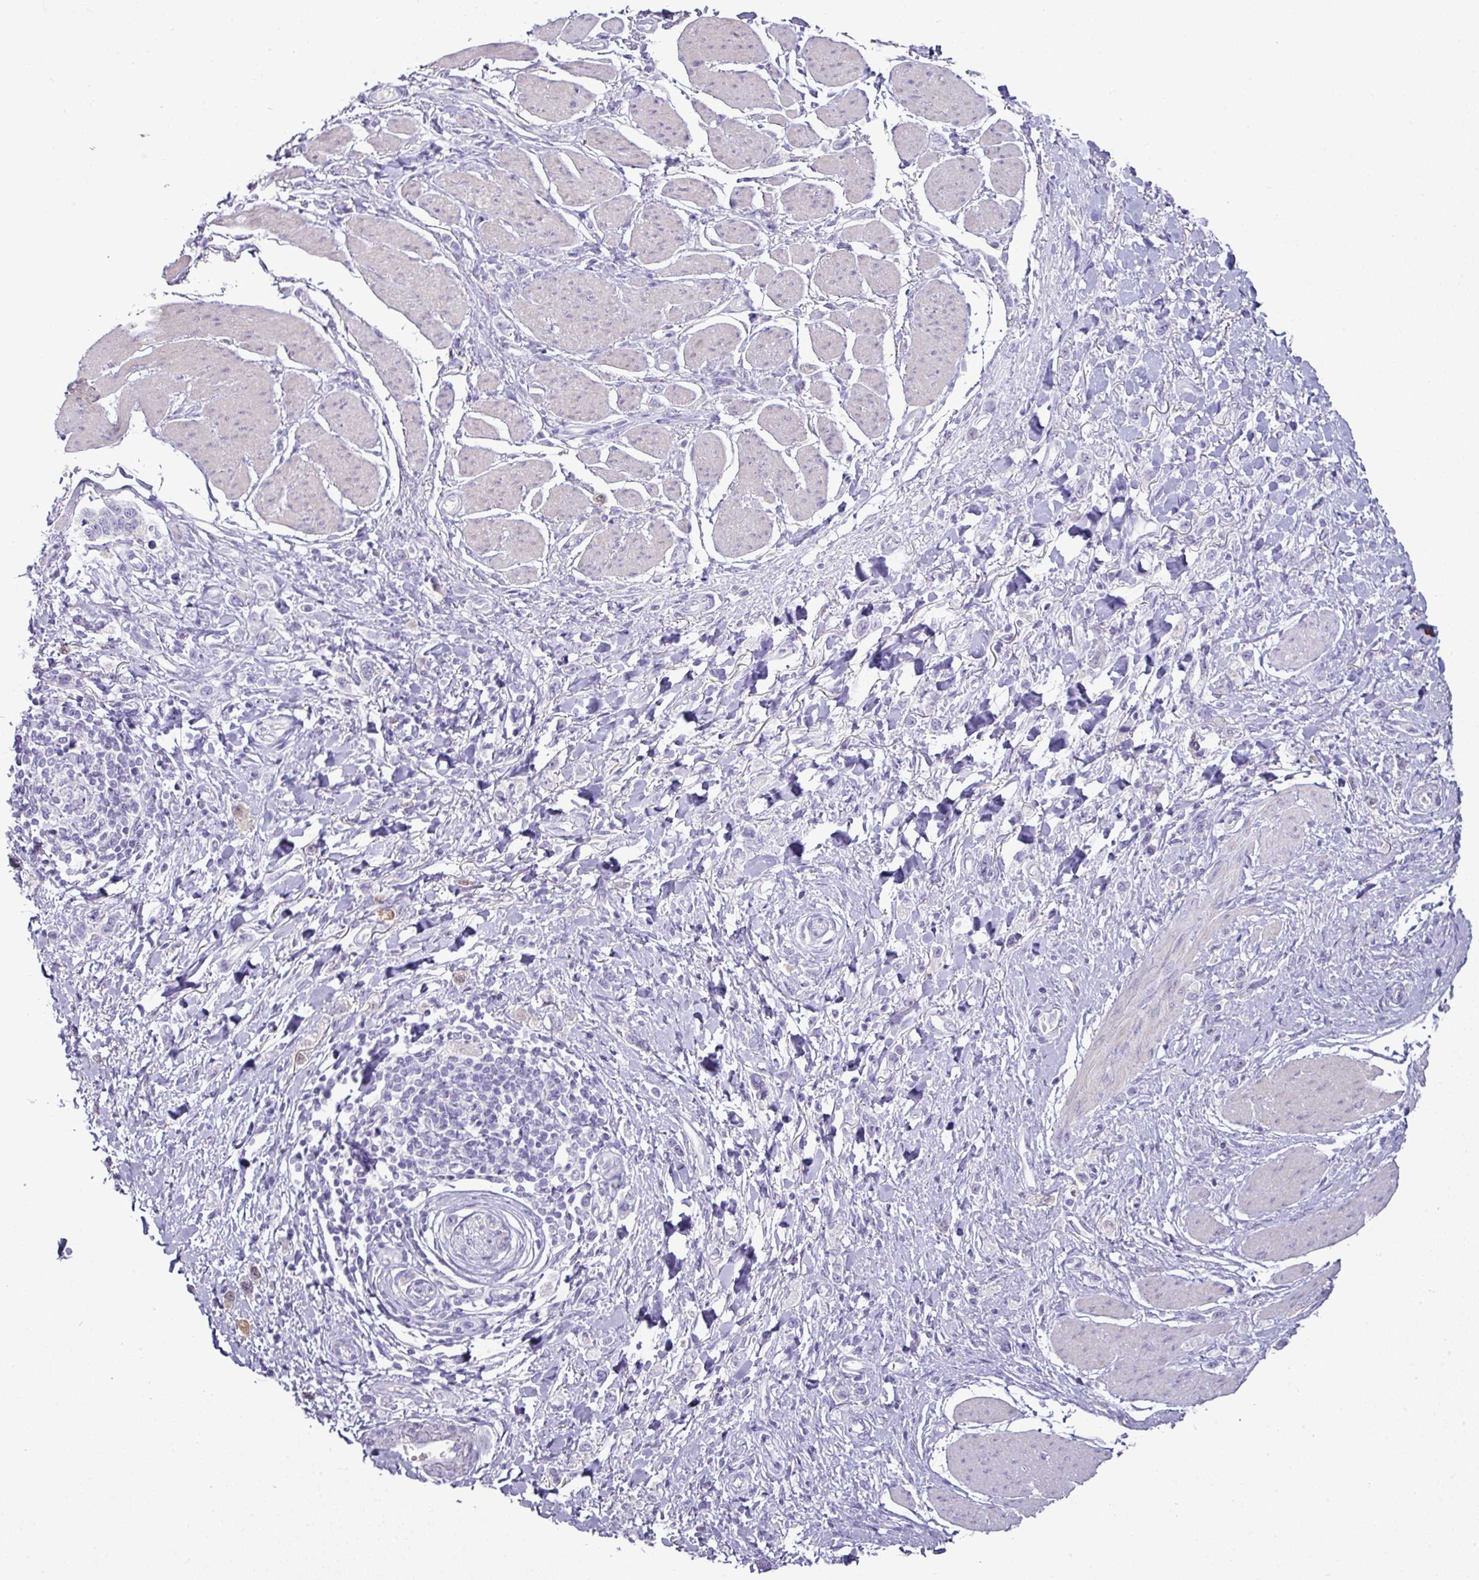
{"staining": {"intensity": "negative", "quantity": "none", "location": "none"}, "tissue": "stomach cancer", "cell_type": "Tumor cells", "image_type": "cancer", "snomed": [{"axis": "morphology", "description": "Adenocarcinoma, NOS"}, {"axis": "topography", "description": "Stomach"}], "caption": "This is an immunohistochemistry (IHC) photomicrograph of human stomach cancer. There is no expression in tumor cells.", "gene": "GSTA3", "patient": {"sex": "female", "age": 65}}